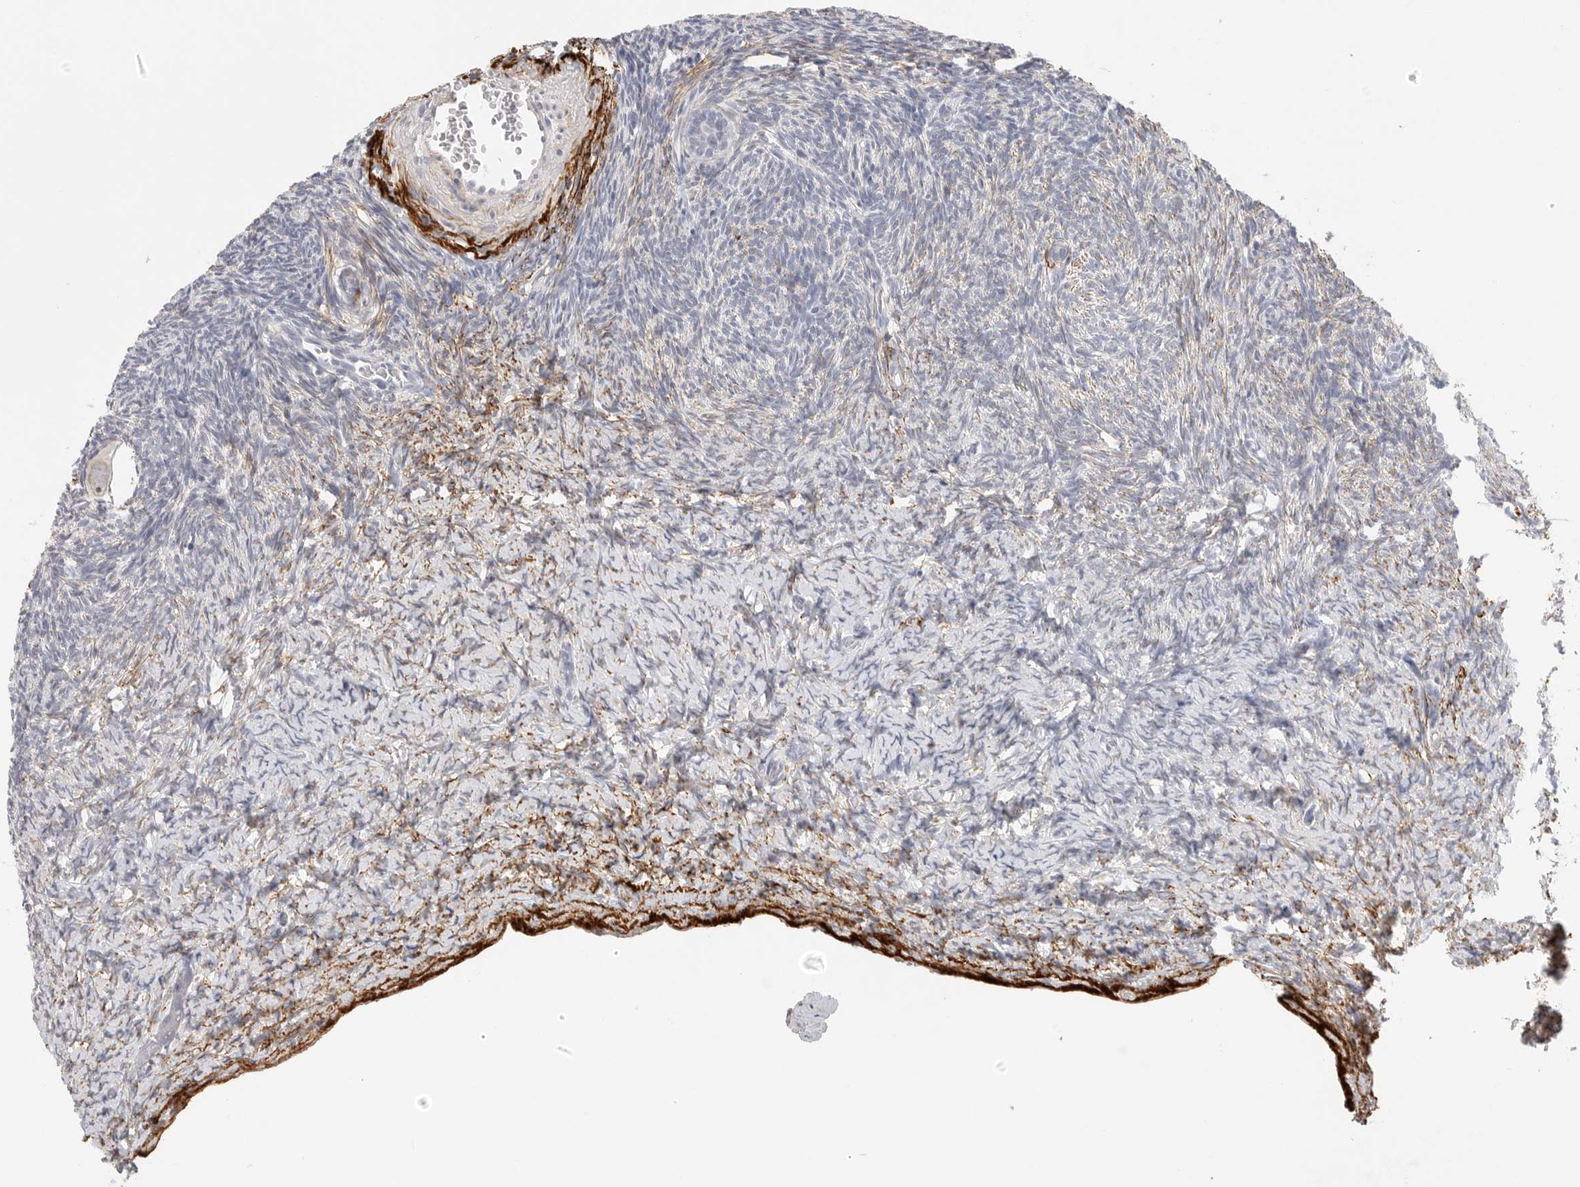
{"staining": {"intensity": "negative", "quantity": "none", "location": "none"}, "tissue": "ovary", "cell_type": "Follicle cells", "image_type": "normal", "snomed": [{"axis": "morphology", "description": "Normal tissue, NOS"}, {"axis": "topography", "description": "Ovary"}], "caption": "DAB immunohistochemical staining of unremarkable ovary displays no significant staining in follicle cells. Nuclei are stained in blue.", "gene": "FBN2", "patient": {"sex": "female", "age": 34}}